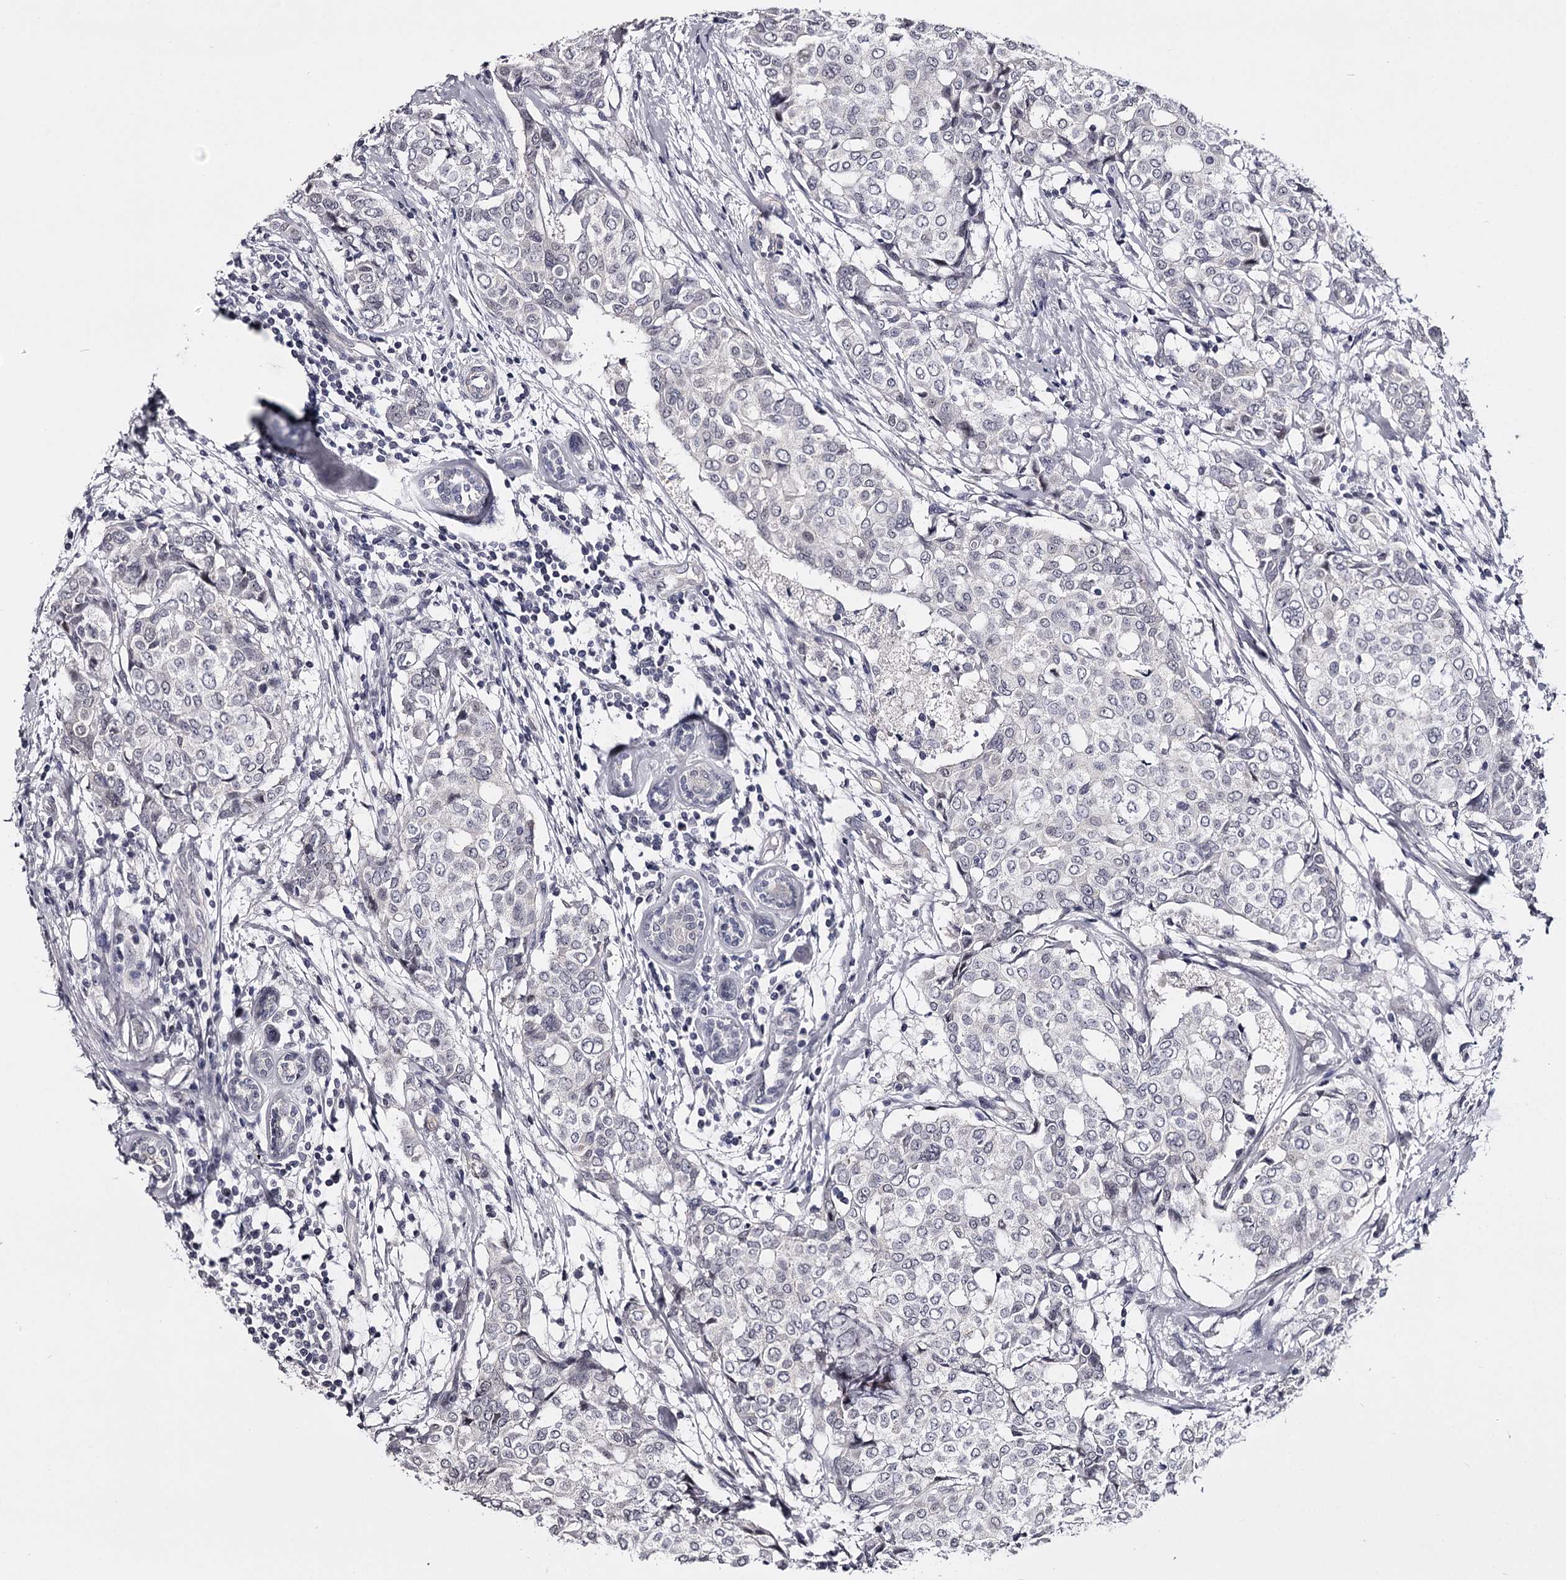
{"staining": {"intensity": "negative", "quantity": "none", "location": "none"}, "tissue": "breast cancer", "cell_type": "Tumor cells", "image_type": "cancer", "snomed": [{"axis": "morphology", "description": "Lobular carcinoma"}, {"axis": "topography", "description": "Breast"}], "caption": "This is an immunohistochemistry (IHC) image of breast cancer (lobular carcinoma). There is no positivity in tumor cells.", "gene": "OVOL2", "patient": {"sex": "female", "age": 51}}